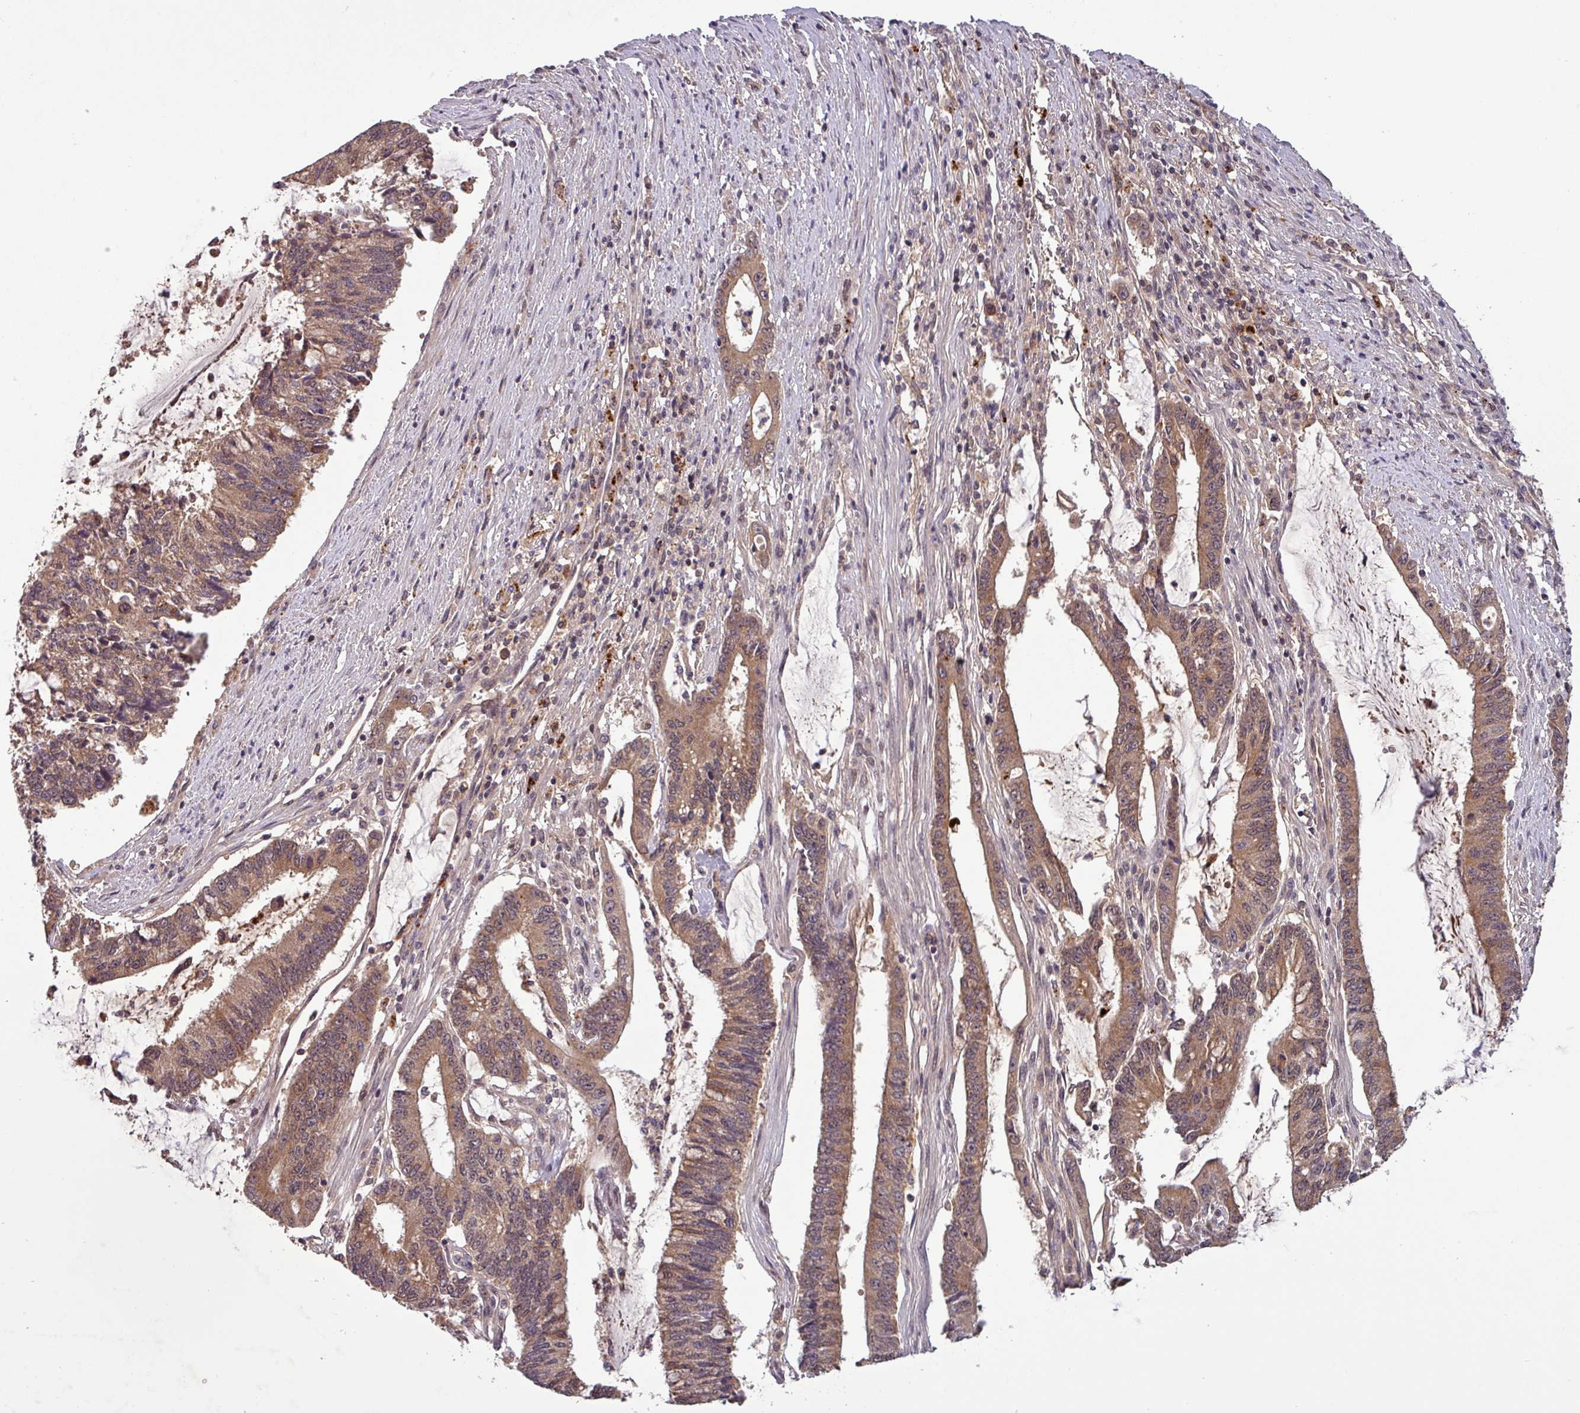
{"staining": {"intensity": "moderate", "quantity": ">75%", "location": "cytoplasmic/membranous,nuclear"}, "tissue": "pancreatic cancer", "cell_type": "Tumor cells", "image_type": "cancer", "snomed": [{"axis": "morphology", "description": "Adenocarcinoma, NOS"}, {"axis": "topography", "description": "Pancreas"}], "caption": "Tumor cells reveal medium levels of moderate cytoplasmic/membranous and nuclear positivity in approximately >75% of cells in human pancreatic cancer (adenocarcinoma).", "gene": "PUS1", "patient": {"sex": "female", "age": 50}}